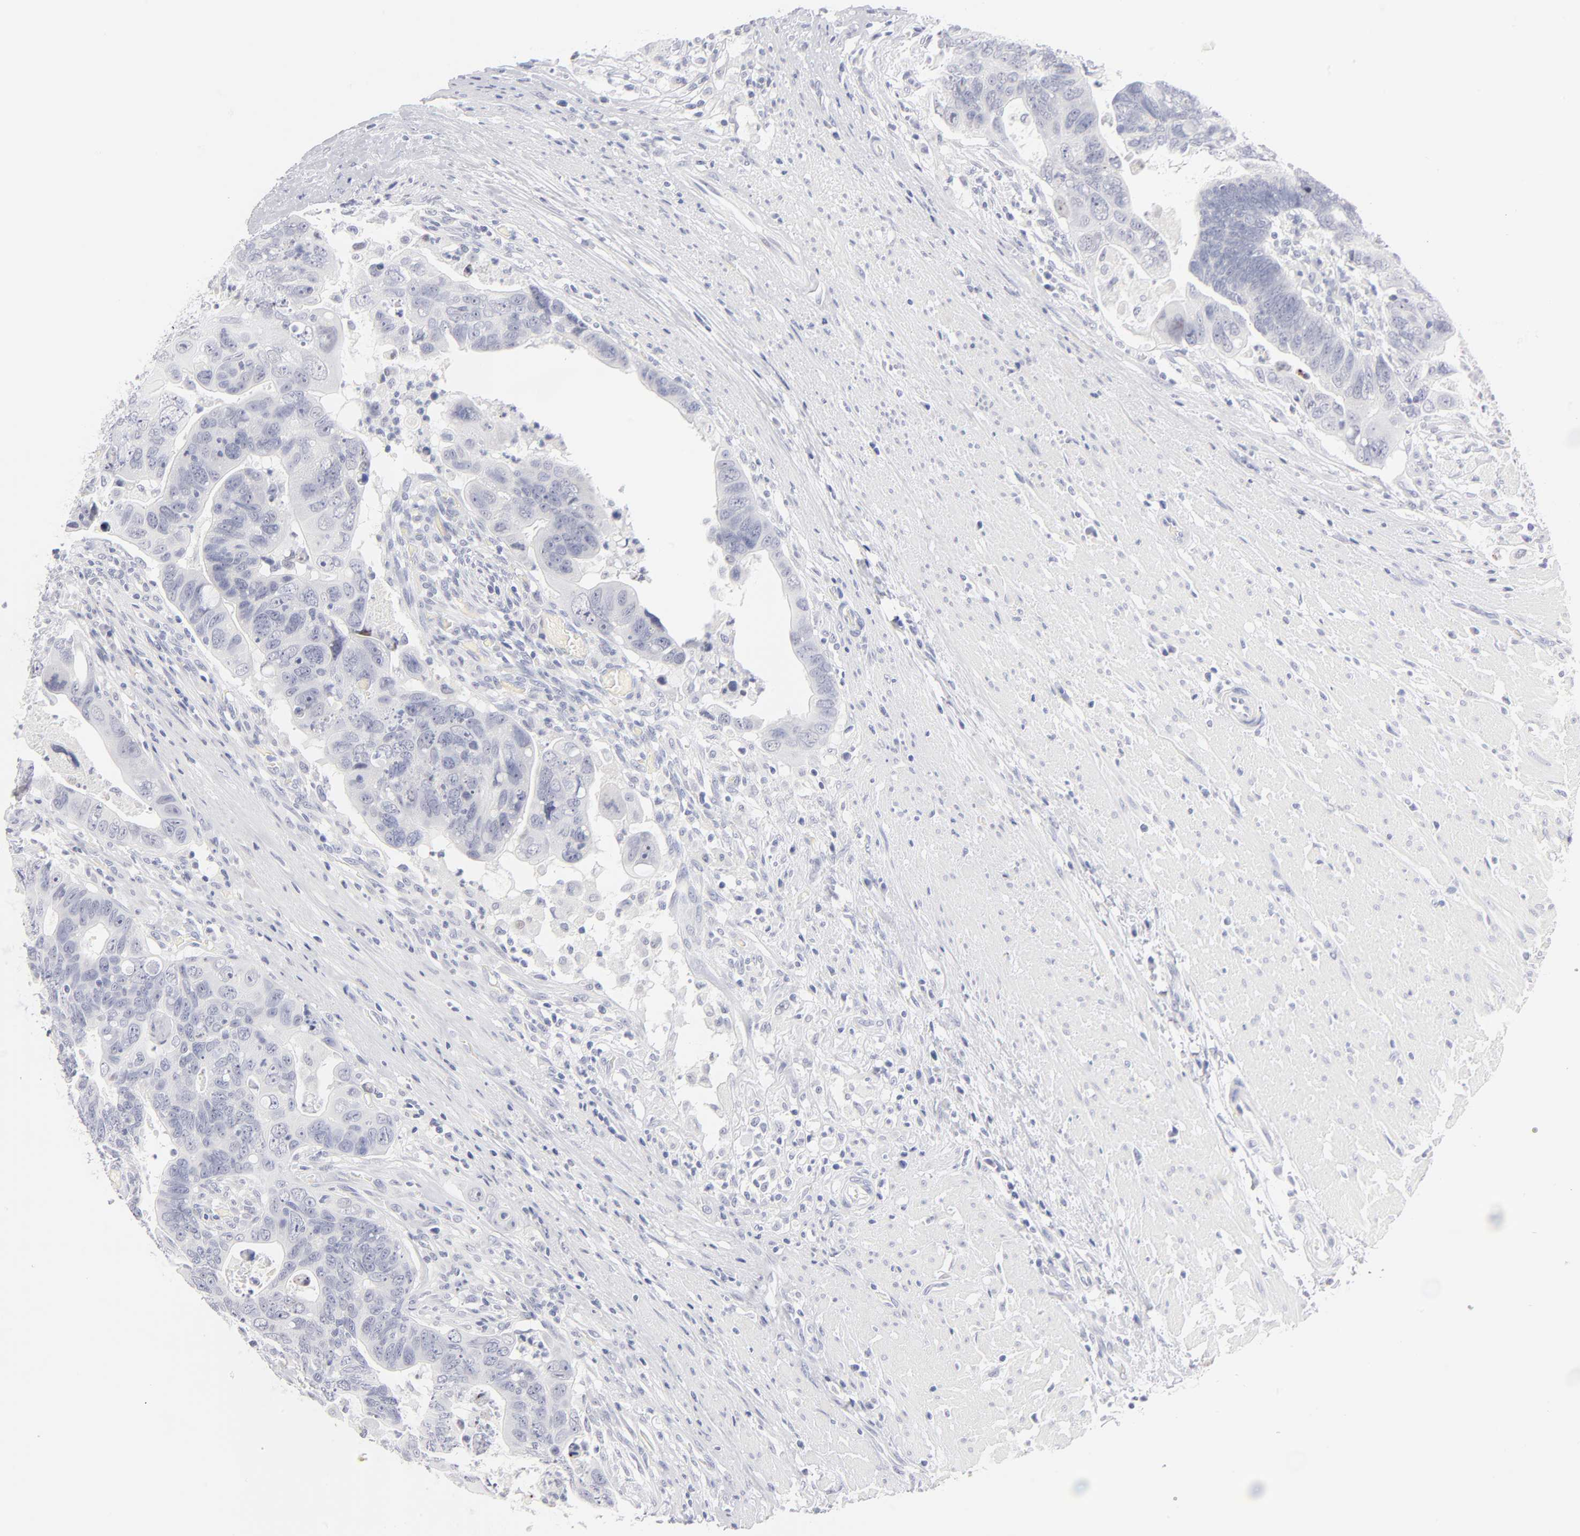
{"staining": {"intensity": "negative", "quantity": "none", "location": "none"}, "tissue": "colorectal cancer", "cell_type": "Tumor cells", "image_type": "cancer", "snomed": [{"axis": "morphology", "description": "Adenocarcinoma, NOS"}, {"axis": "topography", "description": "Rectum"}], "caption": "Immunohistochemistry (IHC) of human adenocarcinoma (colorectal) displays no expression in tumor cells.", "gene": "KHNYN", "patient": {"sex": "male", "age": 53}}